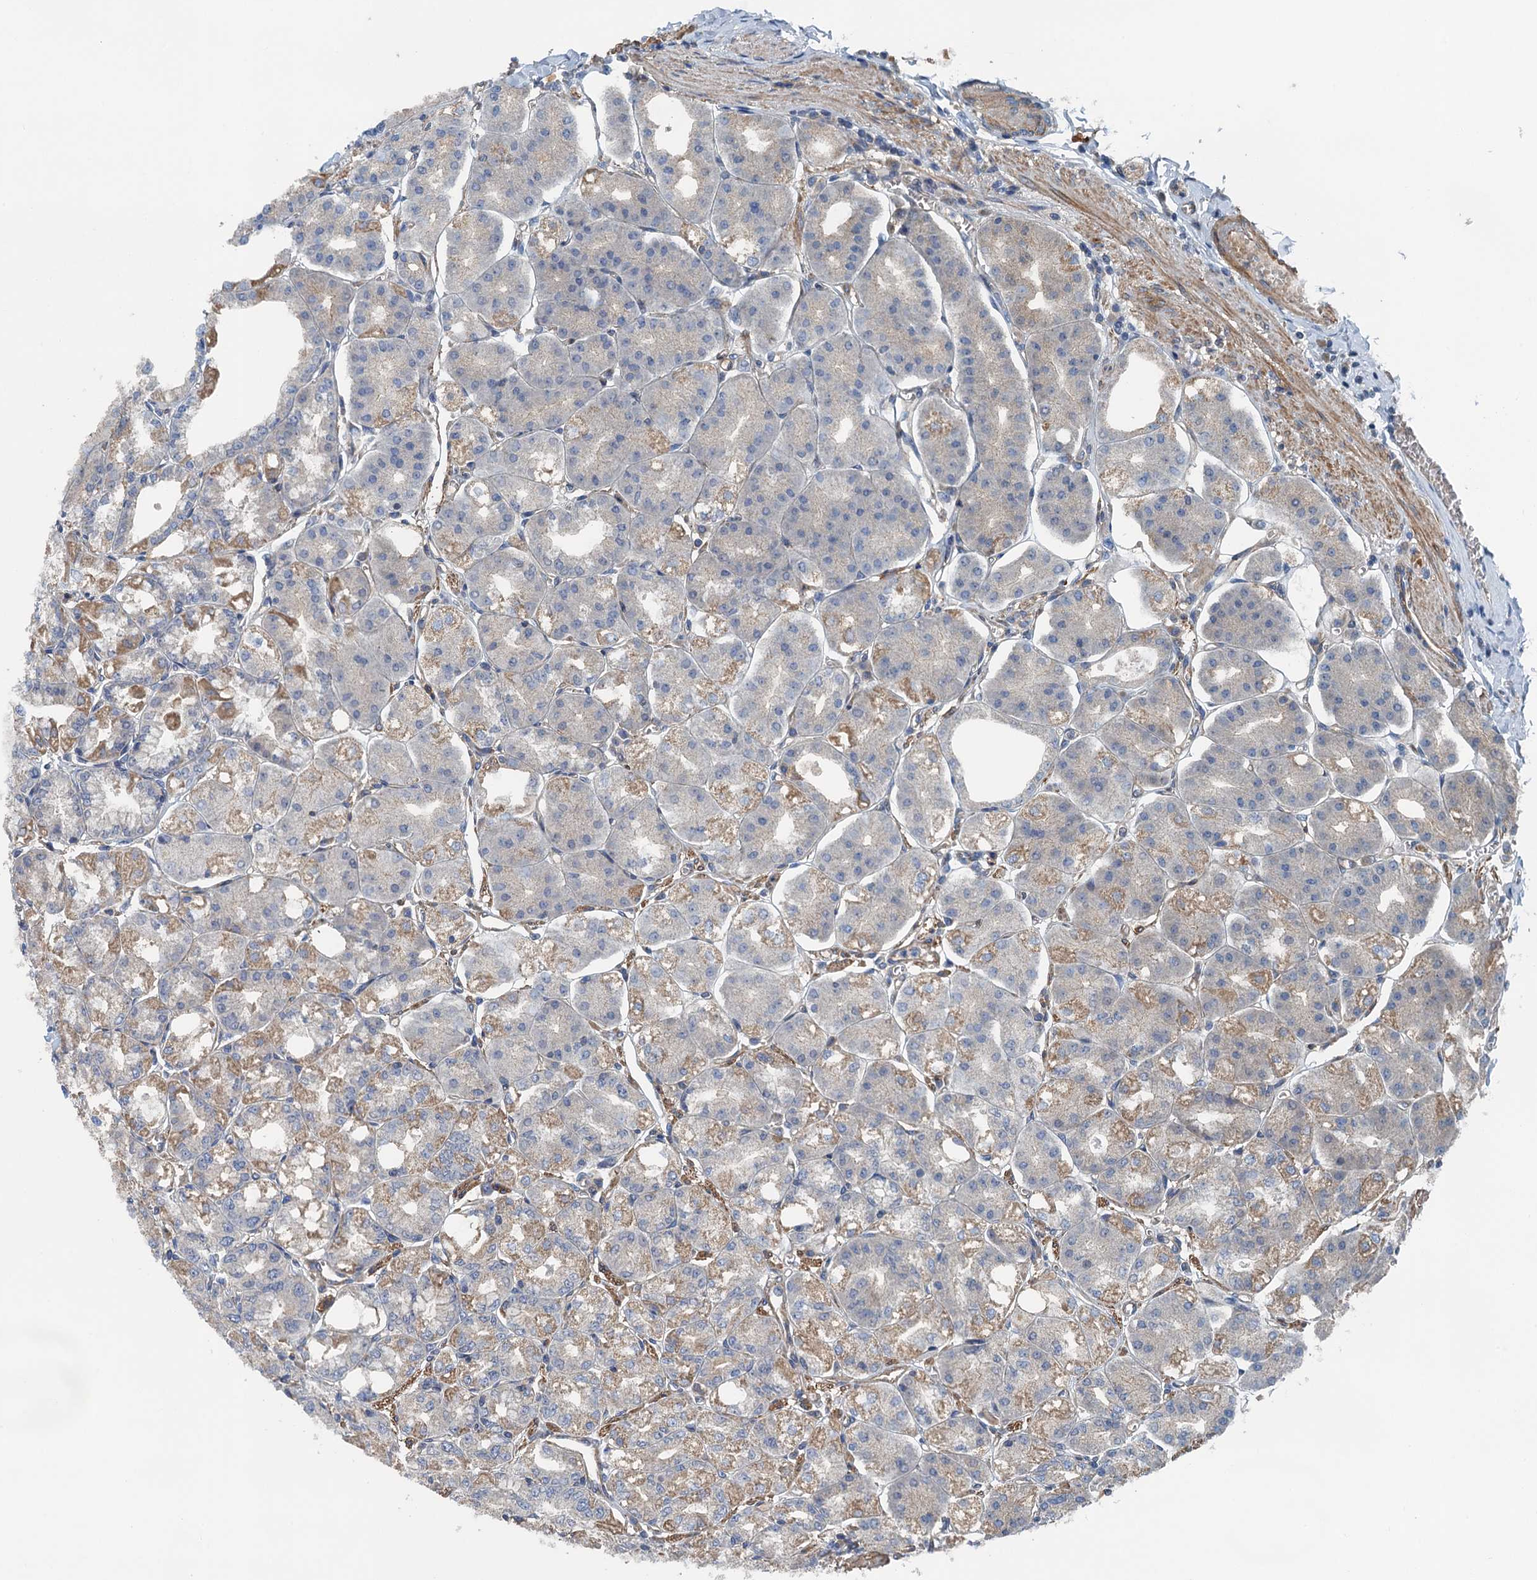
{"staining": {"intensity": "moderate", "quantity": "25%-75%", "location": "cytoplasmic/membranous"}, "tissue": "stomach", "cell_type": "Glandular cells", "image_type": "normal", "snomed": [{"axis": "morphology", "description": "Normal tissue, NOS"}, {"axis": "topography", "description": "Stomach, lower"}], "caption": "An immunohistochemistry (IHC) image of unremarkable tissue is shown. Protein staining in brown shows moderate cytoplasmic/membranous positivity in stomach within glandular cells. (brown staining indicates protein expression, while blue staining denotes nuclei).", "gene": "PPP1R14D", "patient": {"sex": "male", "age": 71}}